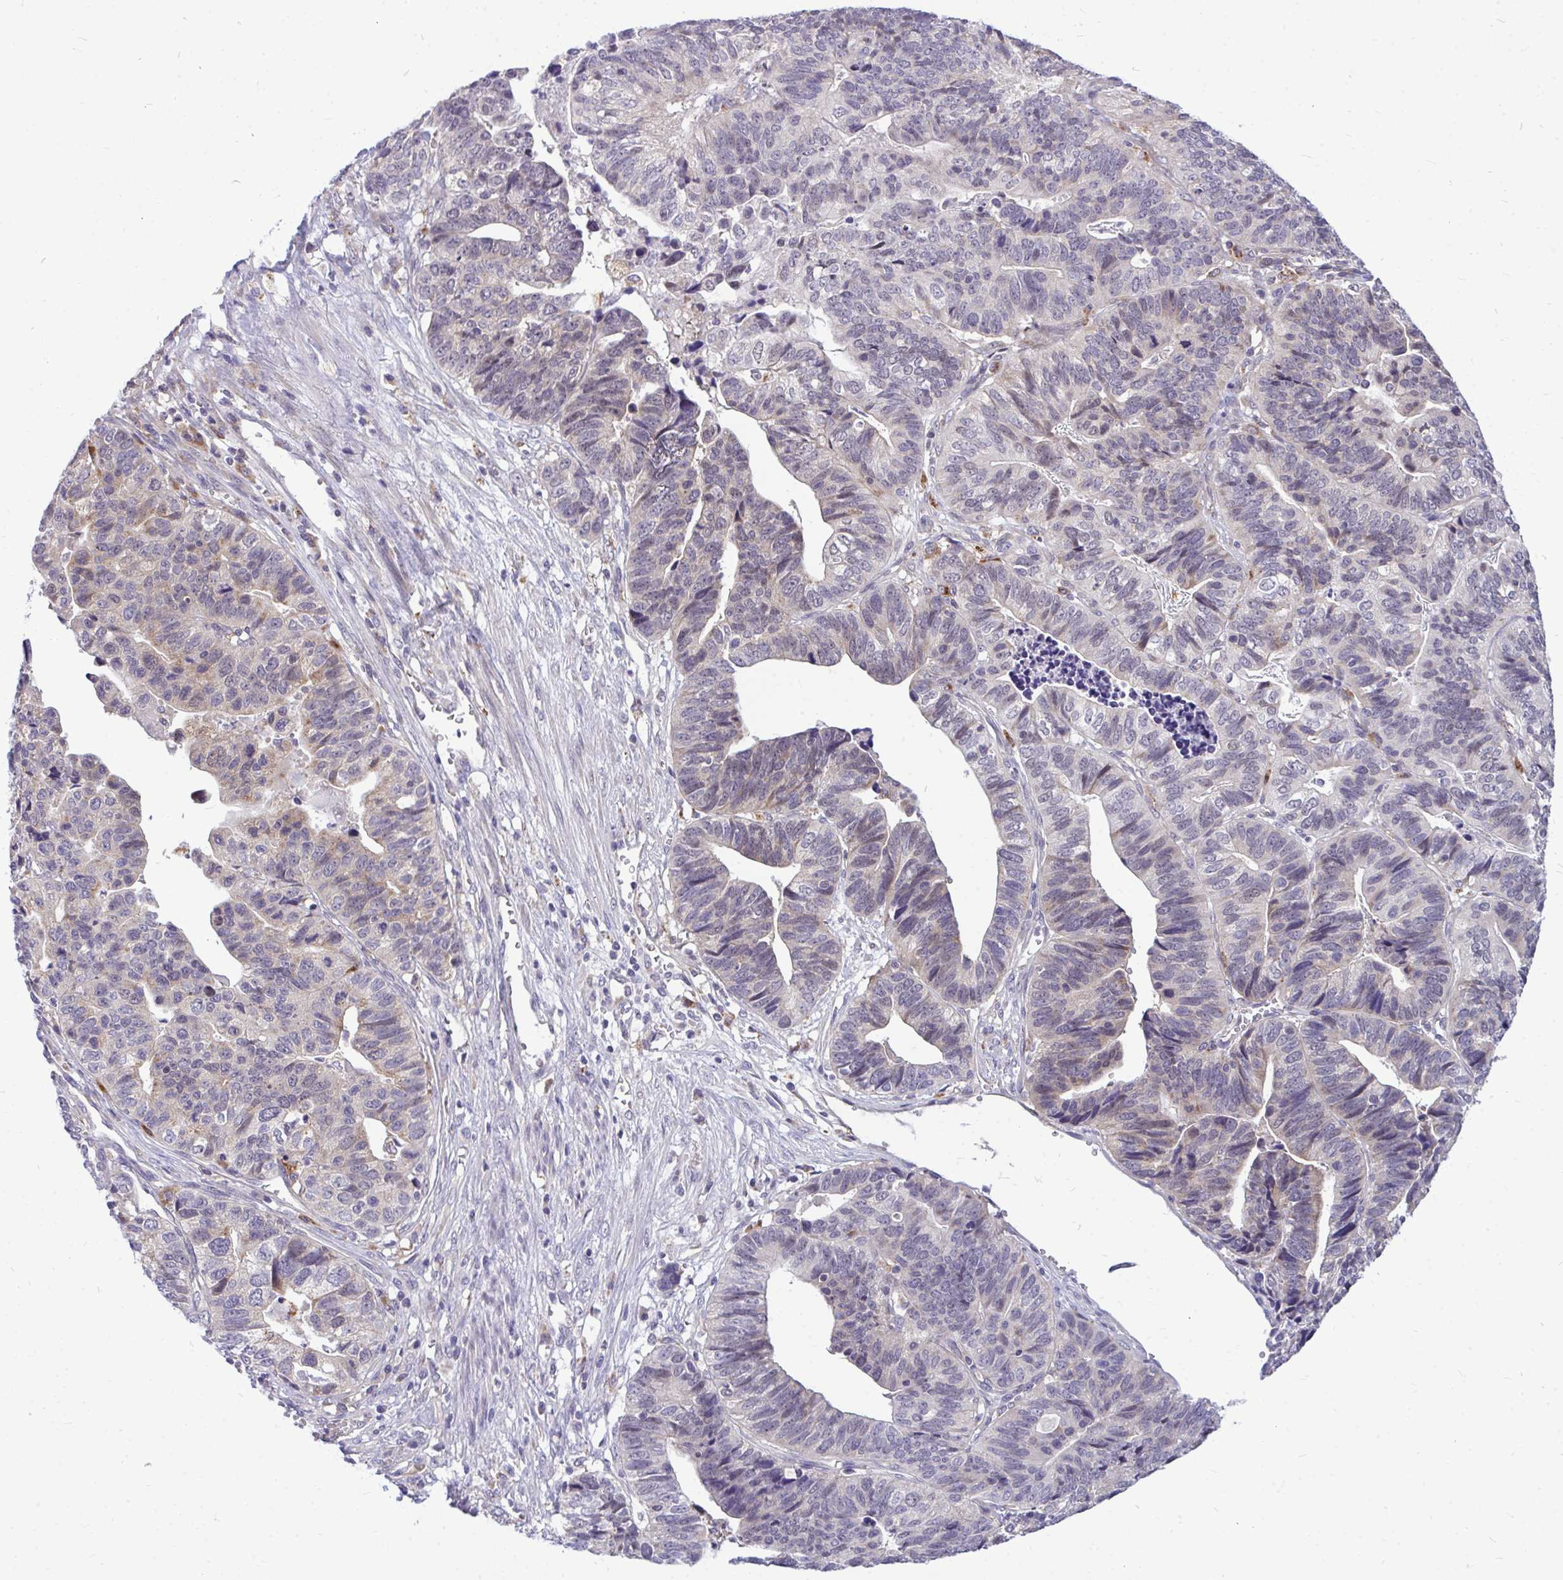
{"staining": {"intensity": "weak", "quantity": "<25%", "location": "cytoplasmic/membranous"}, "tissue": "stomach cancer", "cell_type": "Tumor cells", "image_type": "cancer", "snomed": [{"axis": "morphology", "description": "Adenocarcinoma, NOS"}, {"axis": "topography", "description": "Stomach, upper"}], "caption": "This image is of adenocarcinoma (stomach) stained with immunohistochemistry to label a protein in brown with the nuclei are counter-stained blue. There is no staining in tumor cells.", "gene": "ZSCAN25", "patient": {"sex": "female", "age": 67}}